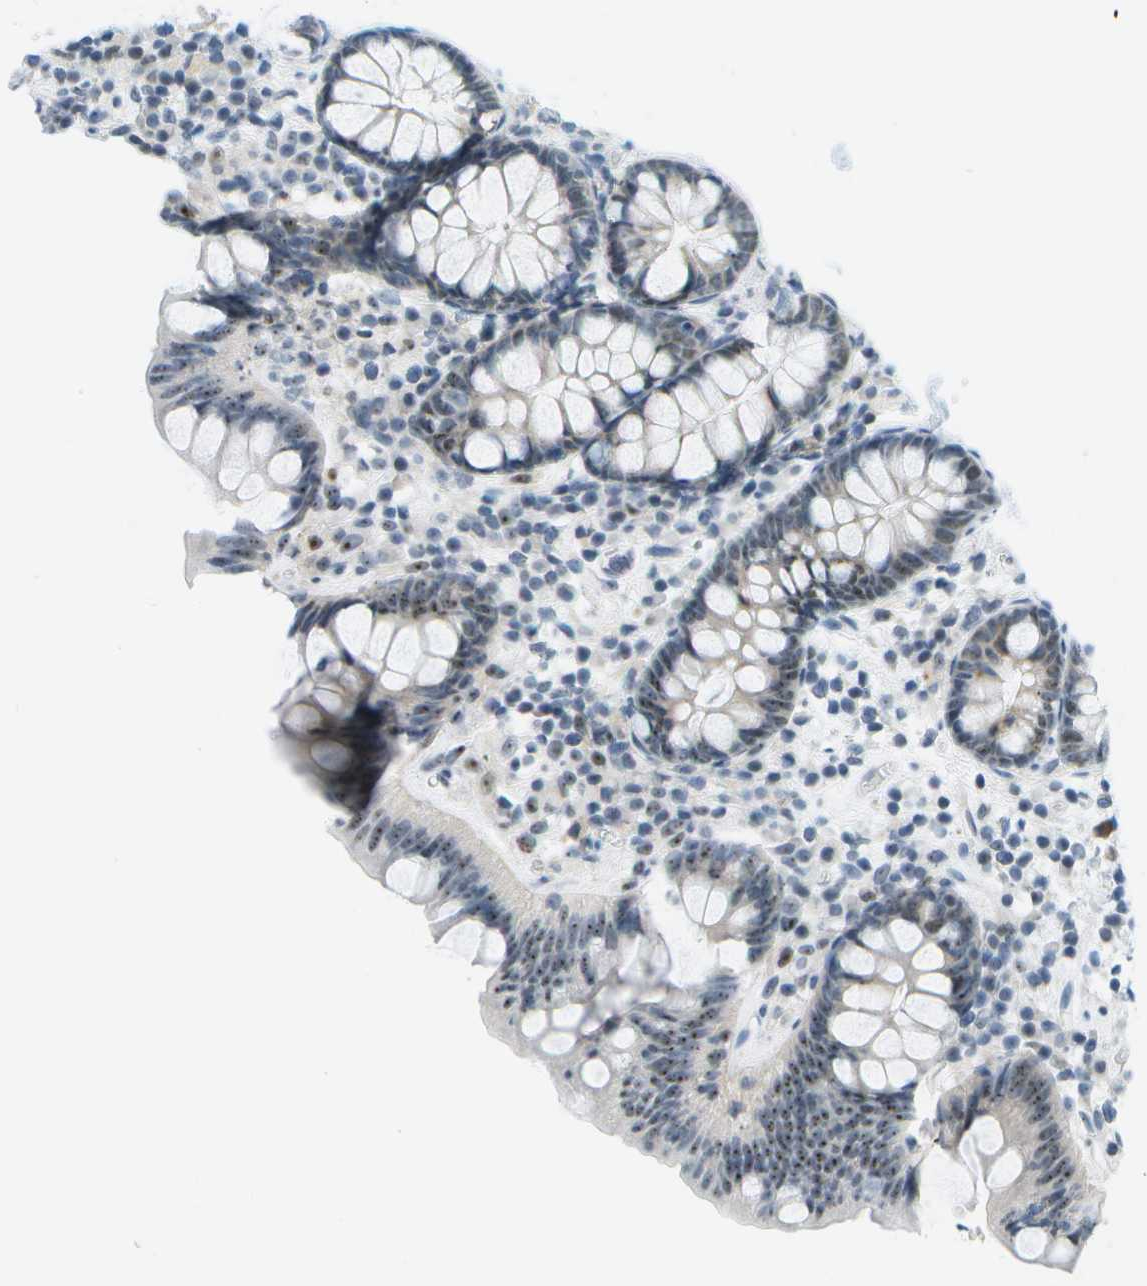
{"staining": {"intensity": "negative", "quantity": "none", "location": "none"}, "tissue": "colon", "cell_type": "Endothelial cells", "image_type": "normal", "snomed": [{"axis": "morphology", "description": "Normal tissue, NOS"}, {"axis": "topography", "description": "Colon"}], "caption": "Immunohistochemistry histopathology image of unremarkable colon: human colon stained with DAB reveals no significant protein staining in endothelial cells.", "gene": "PITHD1", "patient": {"sex": "female", "age": 80}}